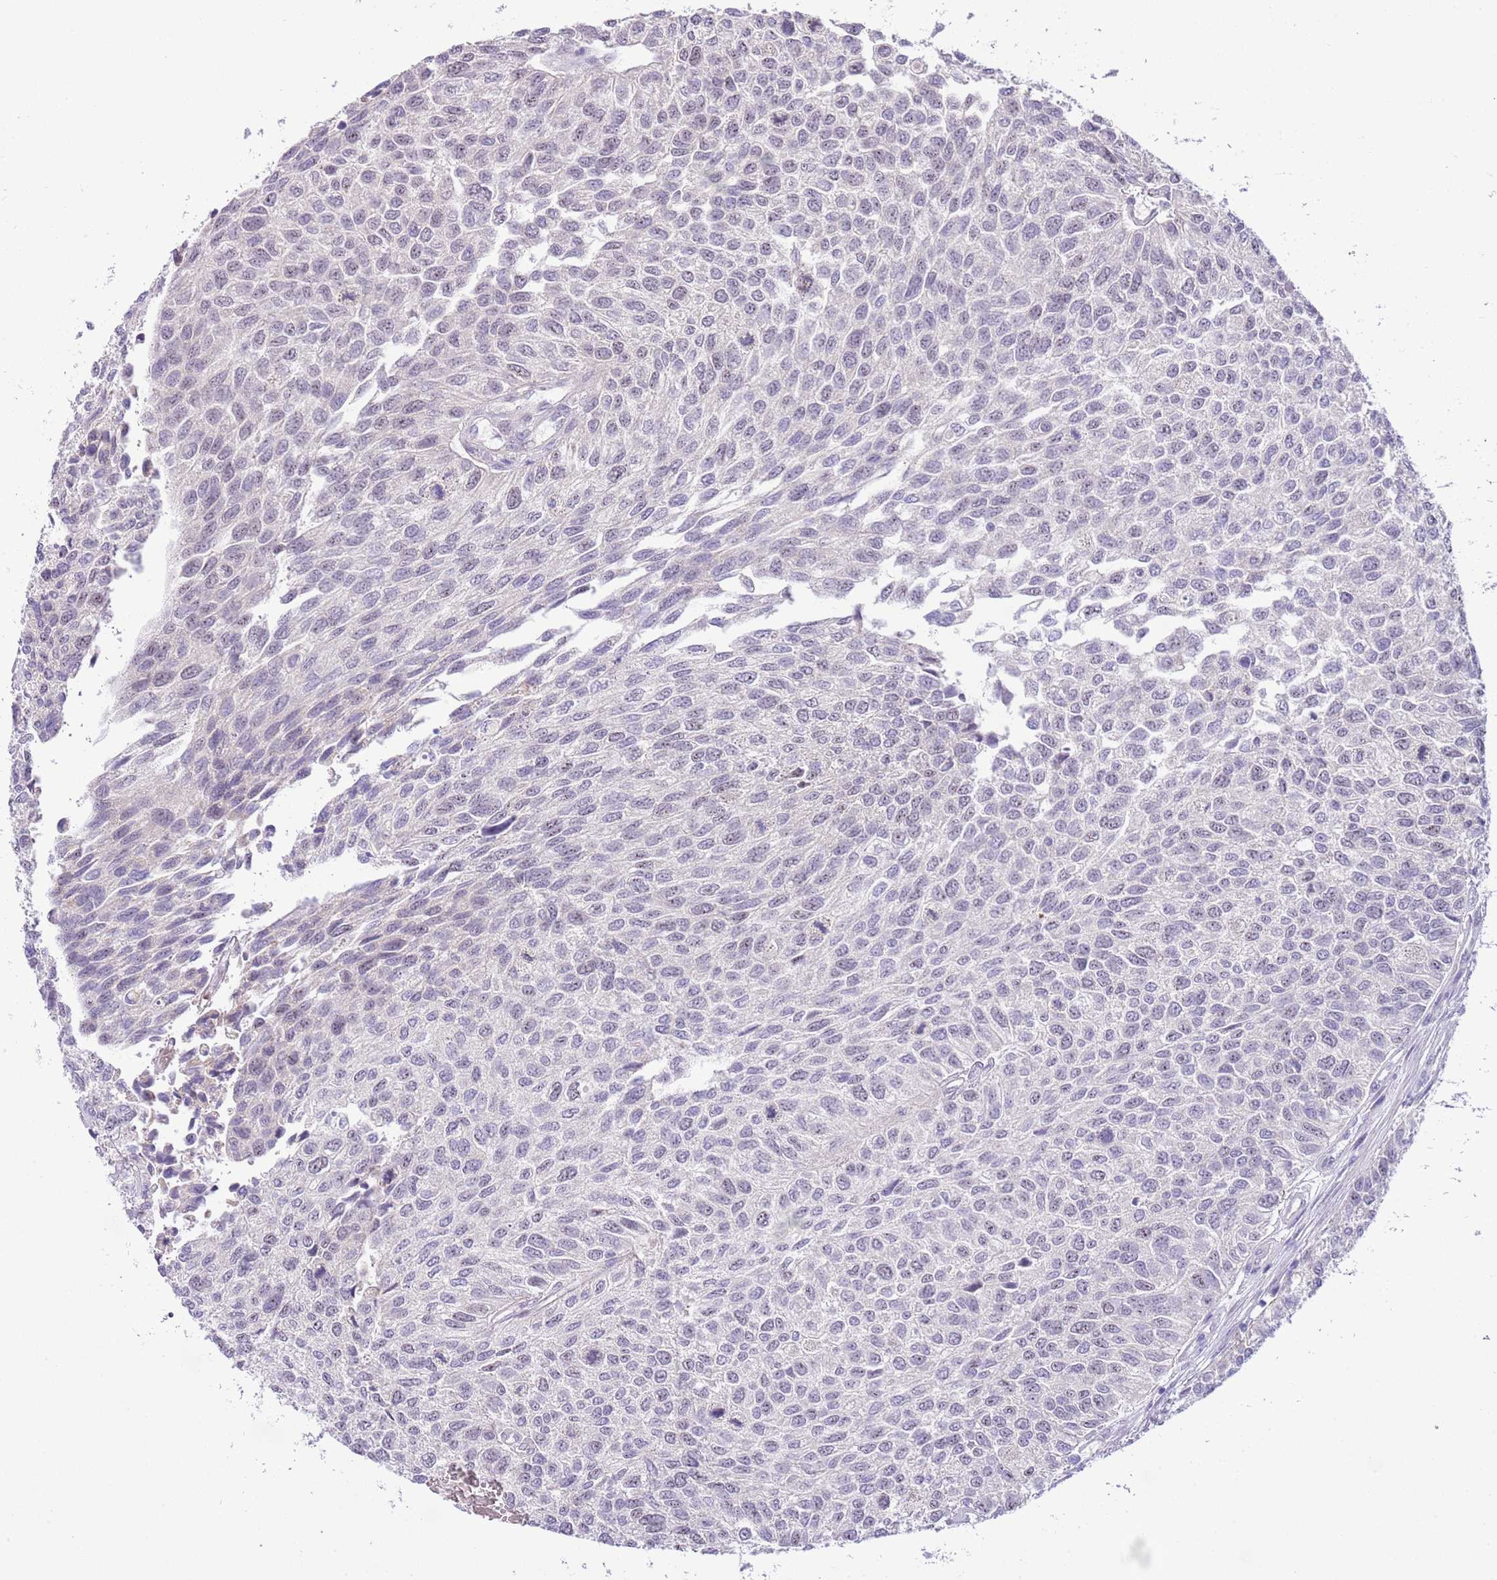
{"staining": {"intensity": "negative", "quantity": "none", "location": "none"}, "tissue": "urothelial cancer", "cell_type": "Tumor cells", "image_type": "cancer", "snomed": [{"axis": "morphology", "description": "Urothelial carcinoma, NOS"}, {"axis": "topography", "description": "Urinary bladder"}], "caption": "Tumor cells are negative for protein expression in human urothelial cancer.", "gene": "FBRSL1", "patient": {"sex": "male", "age": 55}}